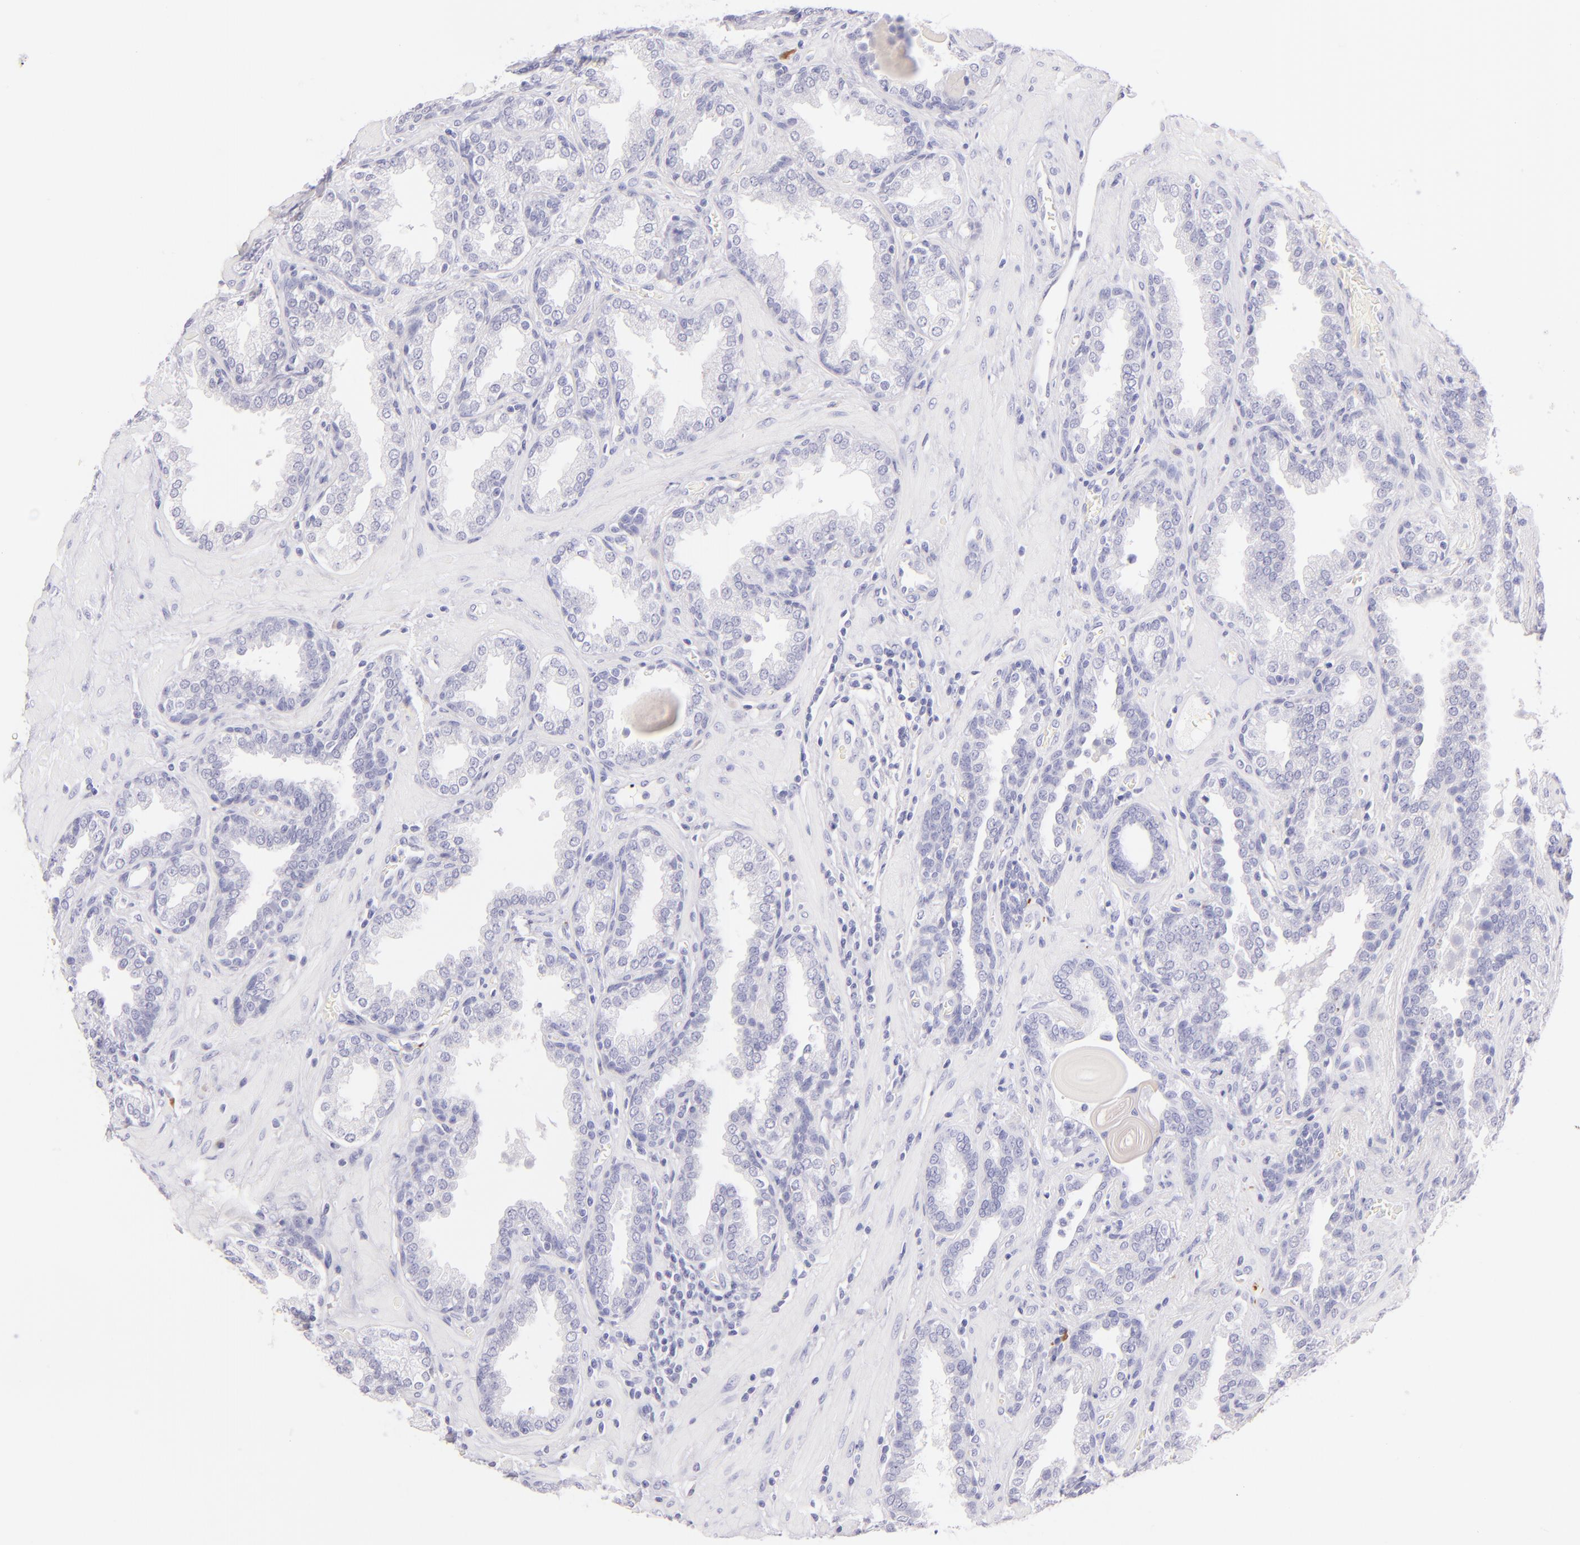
{"staining": {"intensity": "negative", "quantity": "none", "location": "none"}, "tissue": "prostate", "cell_type": "Glandular cells", "image_type": "normal", "snomed": [{"axis": "morphology", "description": "Normal tissue, NOS"}, {"axis": "topography", "description": "Prostate"}], "caption": "DAB immunohistochemical staining of benign human prostate reveals no significant expression in glandular cells.", "gene": "SDC1", "patient": {"sex": "male", "age": 51}}